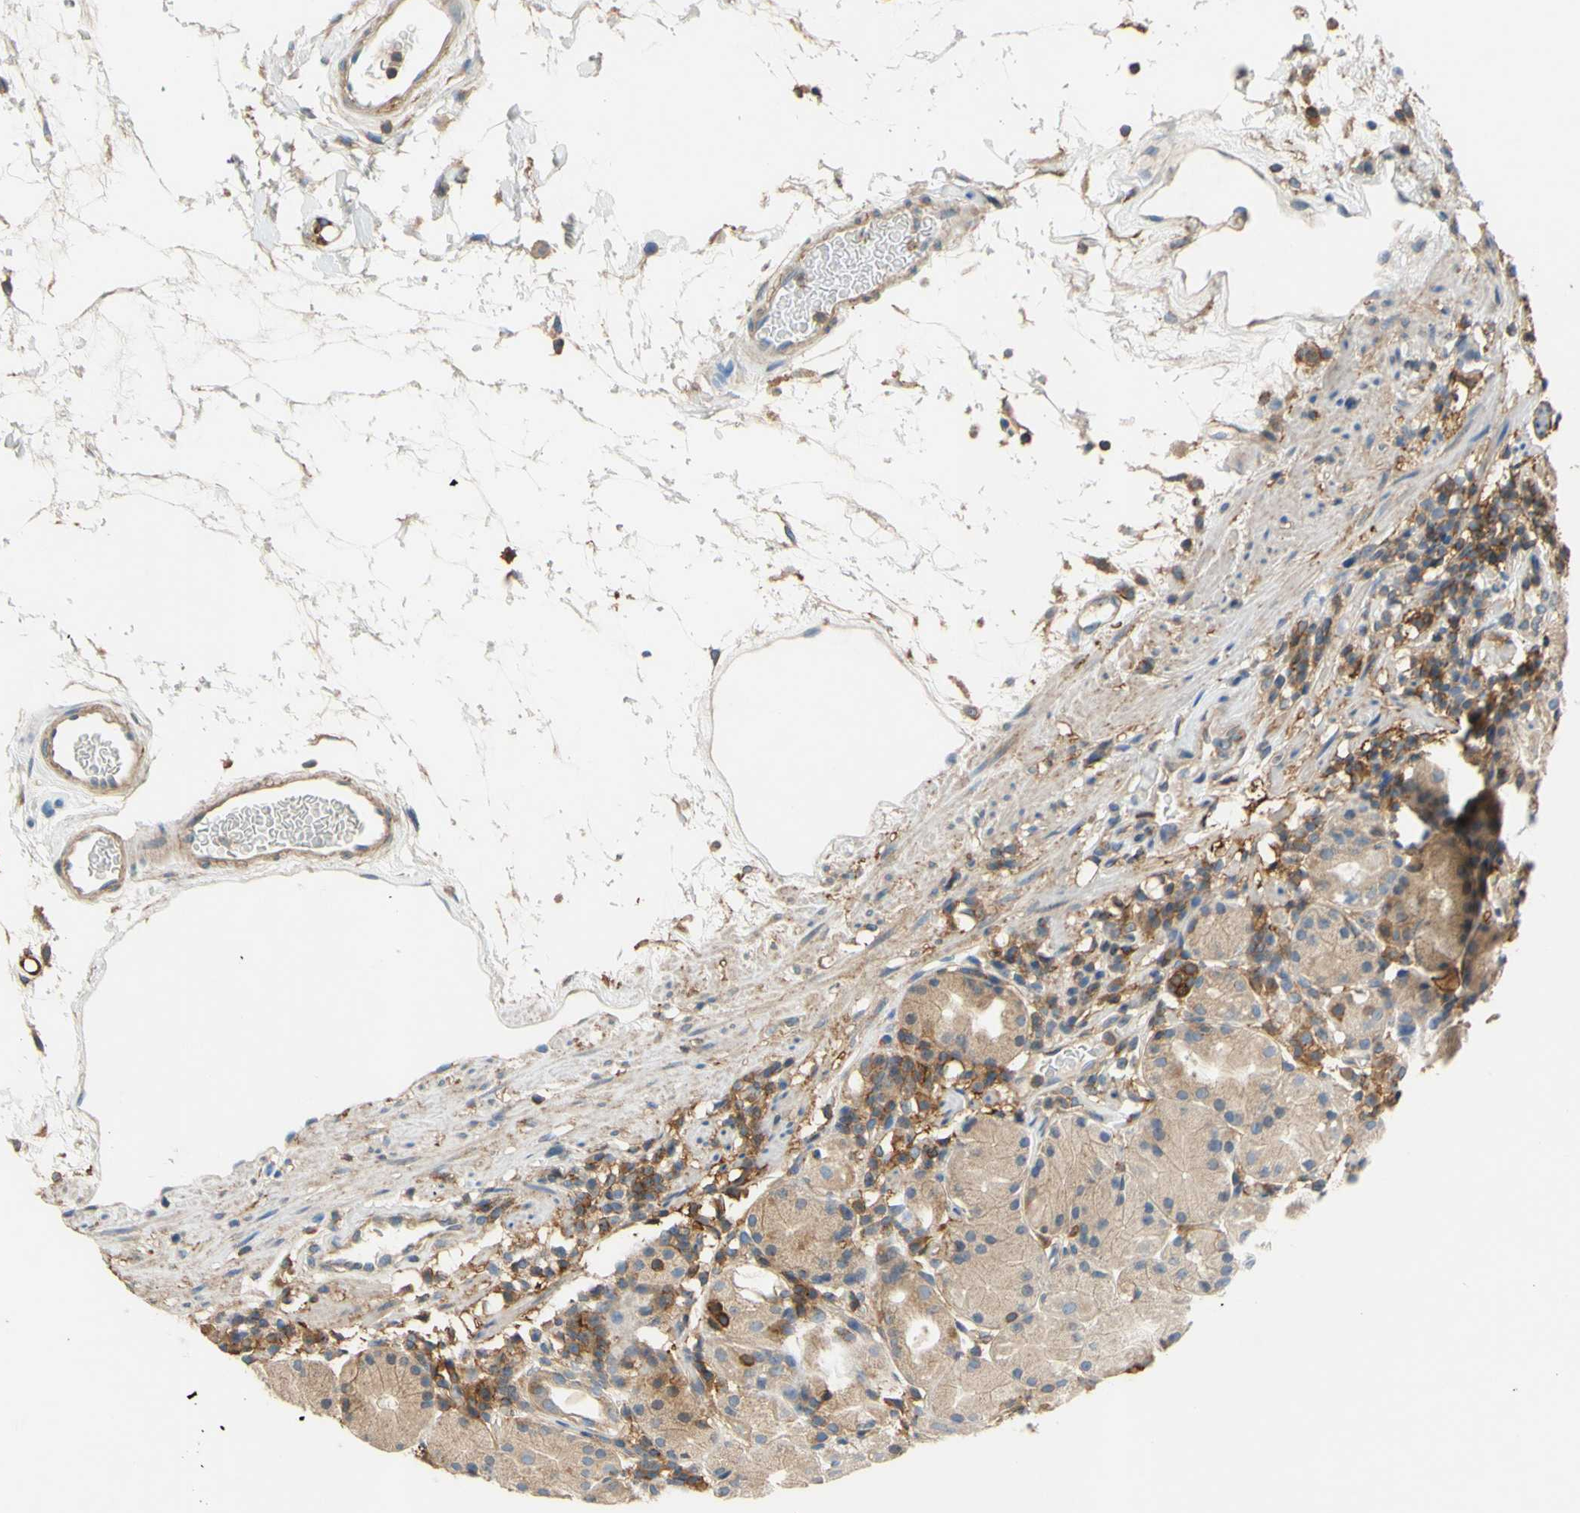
{"staining": {"intensity": "moderate", "quantity": "25%-75%", "location": "cytoplasmic/membranous"}, "tissue": "stomach", "cell_type": "Glandular cells", "image_type": "normal", "snomed": [{"axis": "morphology", "description": "Normal tissue, NOS"}, {"axis": "topography", "description": "Stomach"}, {"axis": "topography", "description": "Stomach, lower"}], "caption": "High-magnification brightfield microscopy of normal stomach stained with DAB (brown) and counterstained with hematoxylin (blue). glandular cells exhibit moderate cytoplasmic/membranous staining is appreciated in approximately25%-75% of cells.", "gene": "POR", "patient": {"sex": "female", "age": 75}}